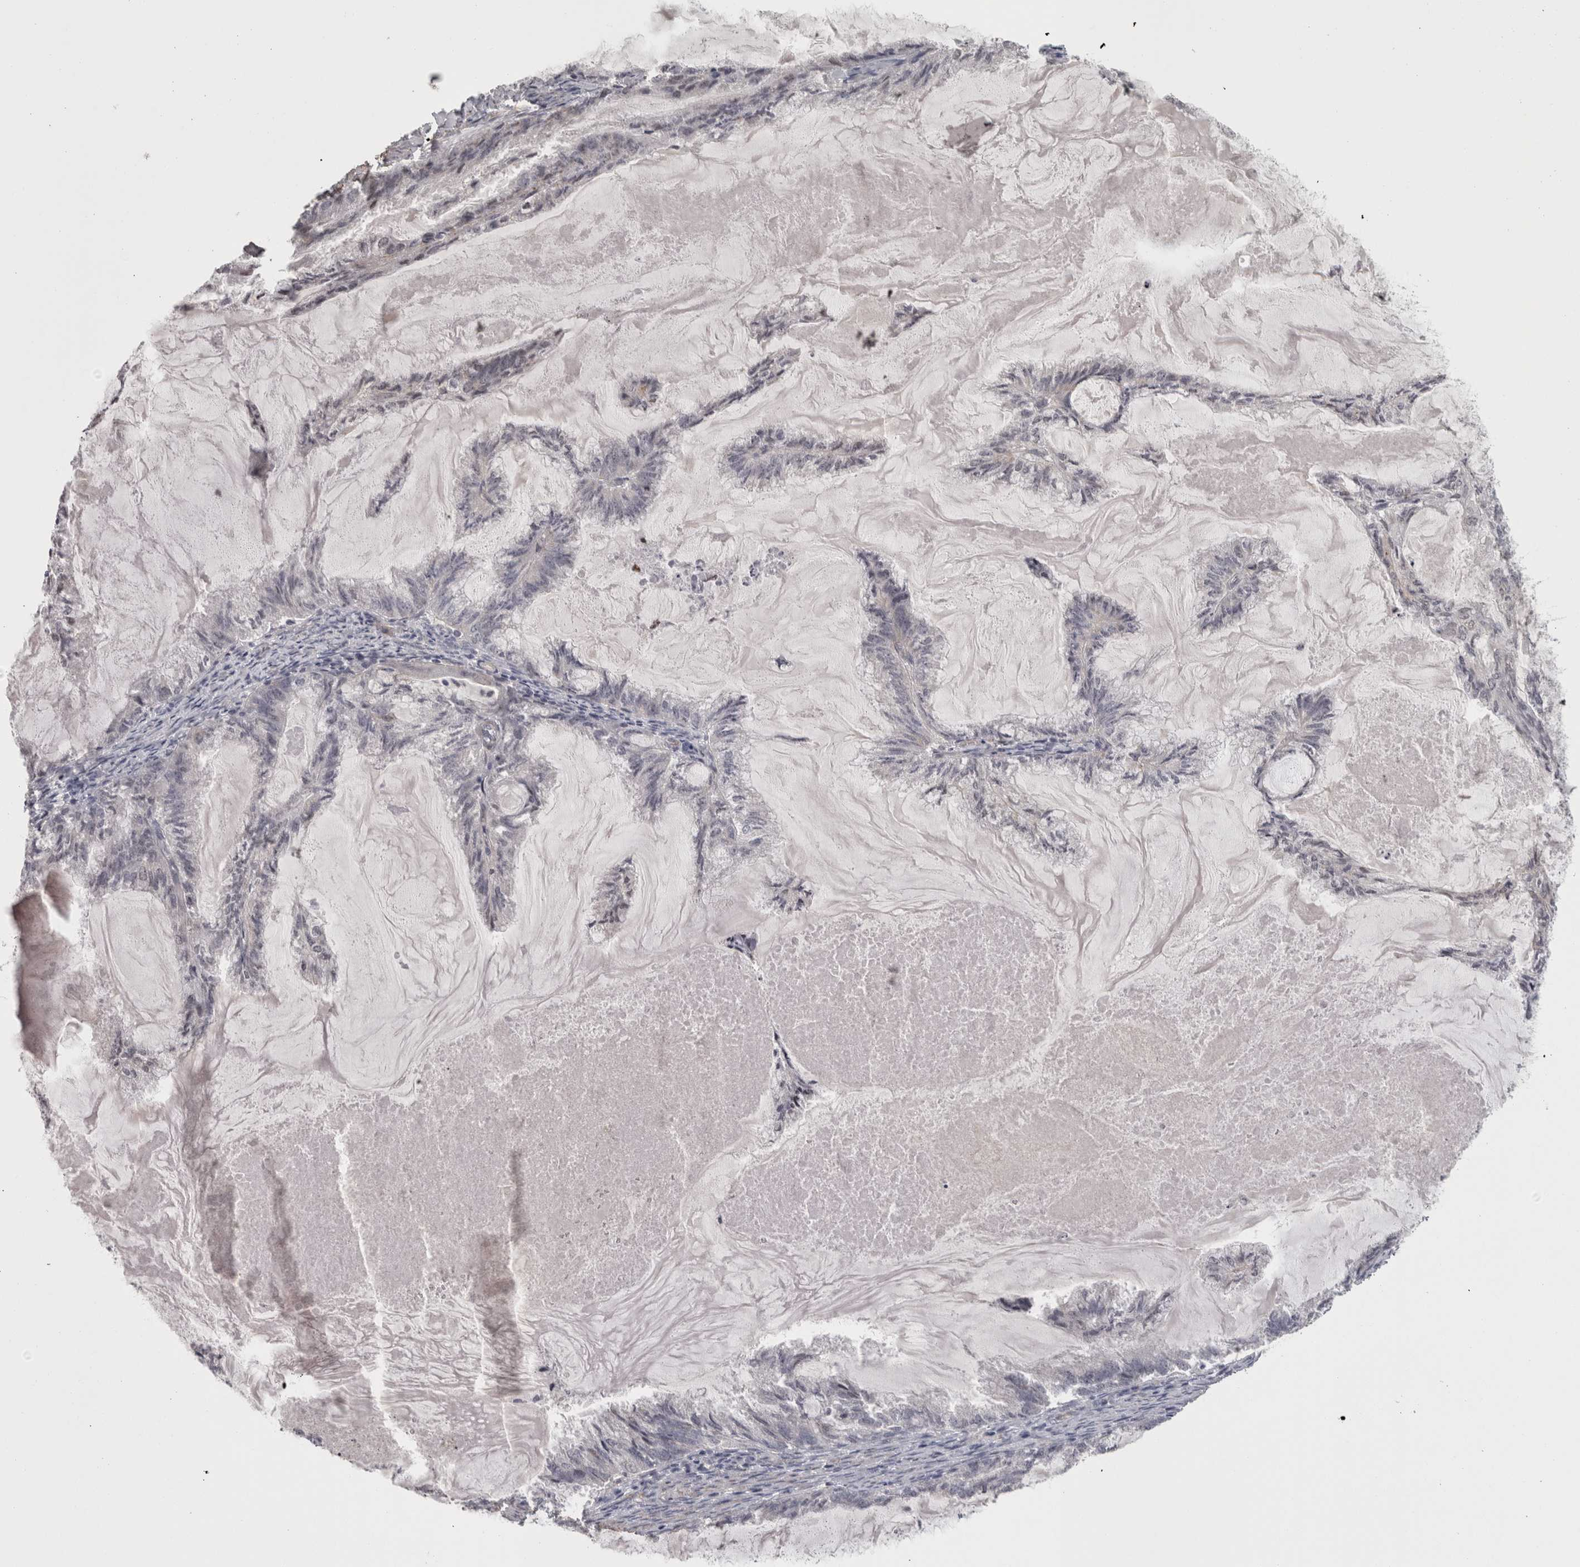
{"staining": {"intensity": "negative", "quantity": "none", "location": "none"}, "tissue": "endometrial cancer", "cell_type": "Tumor cells", "image_type": "cancer", "snomed": [{"axis": "morphology", "description": "Adenocarcinoma, NOS"}, {"axis": "topography", "description": "Endometrium"}], "caption": "IHC histopathology image of neoplastic tissue: human endometrial cancer stained with DAB demonstrates no significant protein expression in tumor cells.", "gene": "RMDN1", "patient": {"sex": "female", "age": 86}}